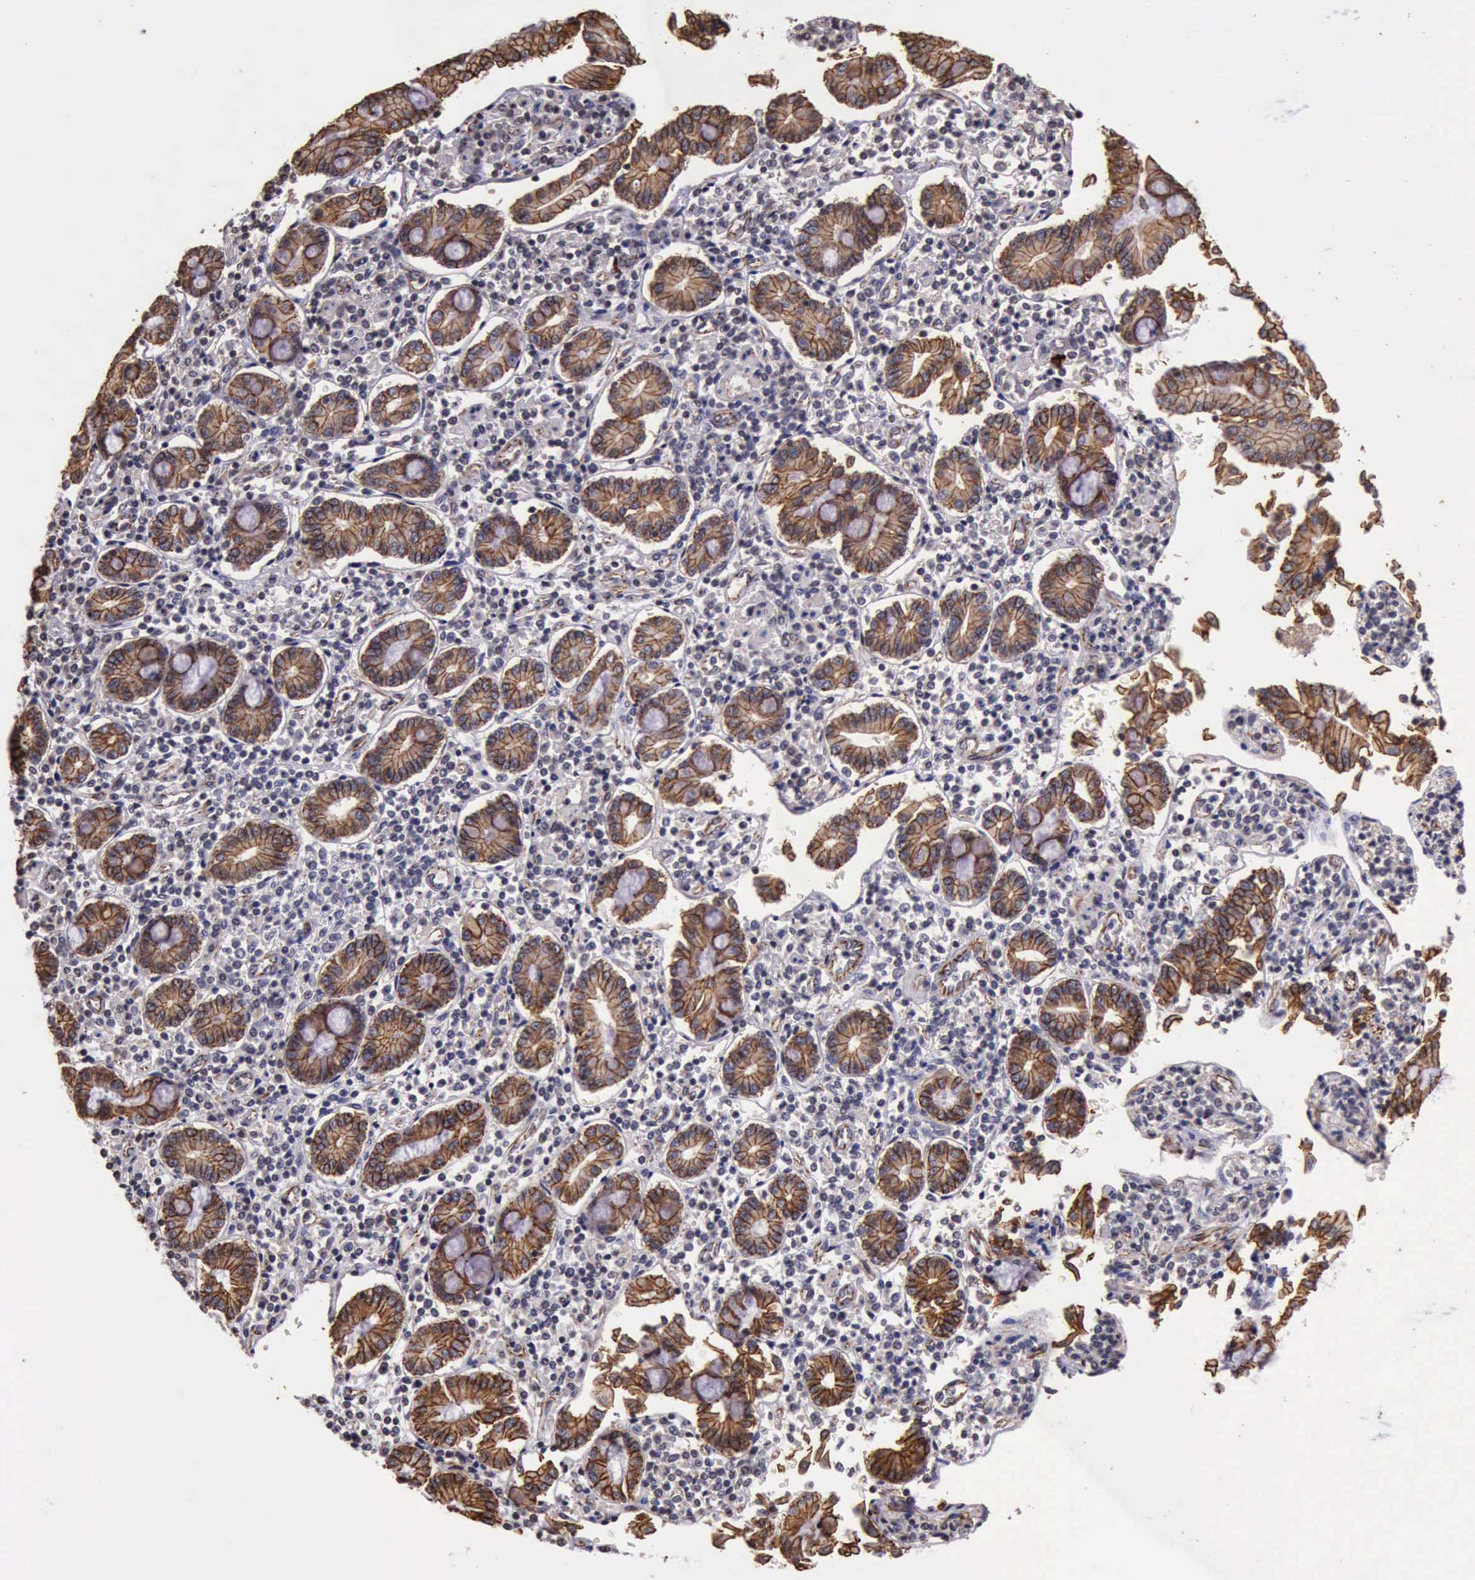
{"staining": {"intensity": "moderate", "quantity": ">75%", "location": "cytoplasmic/membranous"}, "tissue": "pancreatic cancer", "cell_type": "Tumor cells", "image_type": "cancer", "snomed": [{"axis": "morphology", "description": "Adenocarcinoma, NOS"}, {"axis": "topography", "description": "Pancreas"}], "caption": "Immunohistochemistry (IHC) photomicrograph of human pancreatic cancer (adenocarcinoma) stained for a protein (brown), which demonstrates medium levels of moderate cytoplasmic/membranous positivity in approximately >75% of tumor cells.", "gene": "CTNNB1", "patient": {"sex": "female", "age": 57}}